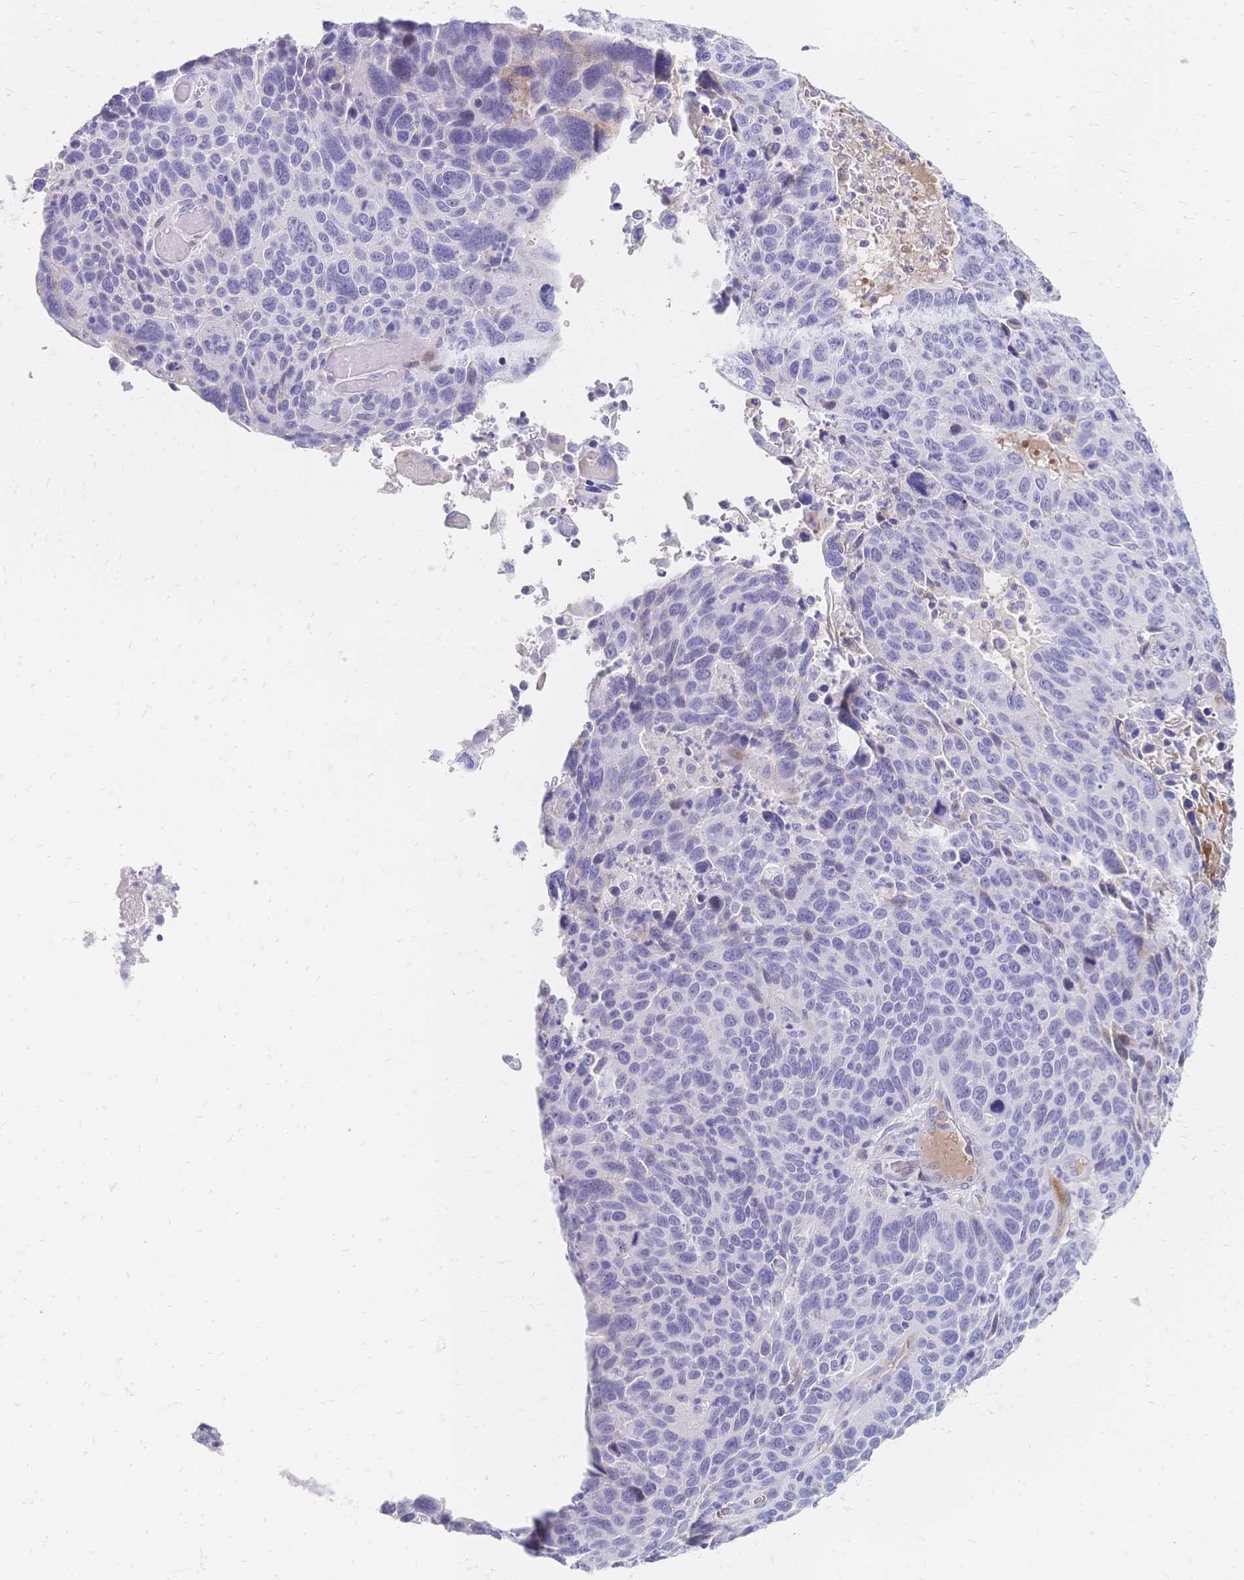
{"staining": {"intensity": "negative", "quantity": "none", "location": "none"}, "tissue": "lung cancer", "cell_type": "Tumor cells", "image_type": "cancer", "snomed": [{"axis": "morphology", "description": "Squamous cell carcinoma, NOS"}, {"axis": "topography", "description": "Lung"}], "caption": "Immunohistochemistry (IHC) of human squamous cell carcinoma (lung) exhibits no positivity in tumor cells. Nuclei are stained in blue.", "gene": "PSORS1C2", "patient": {"sex": "male", "age": 68}}